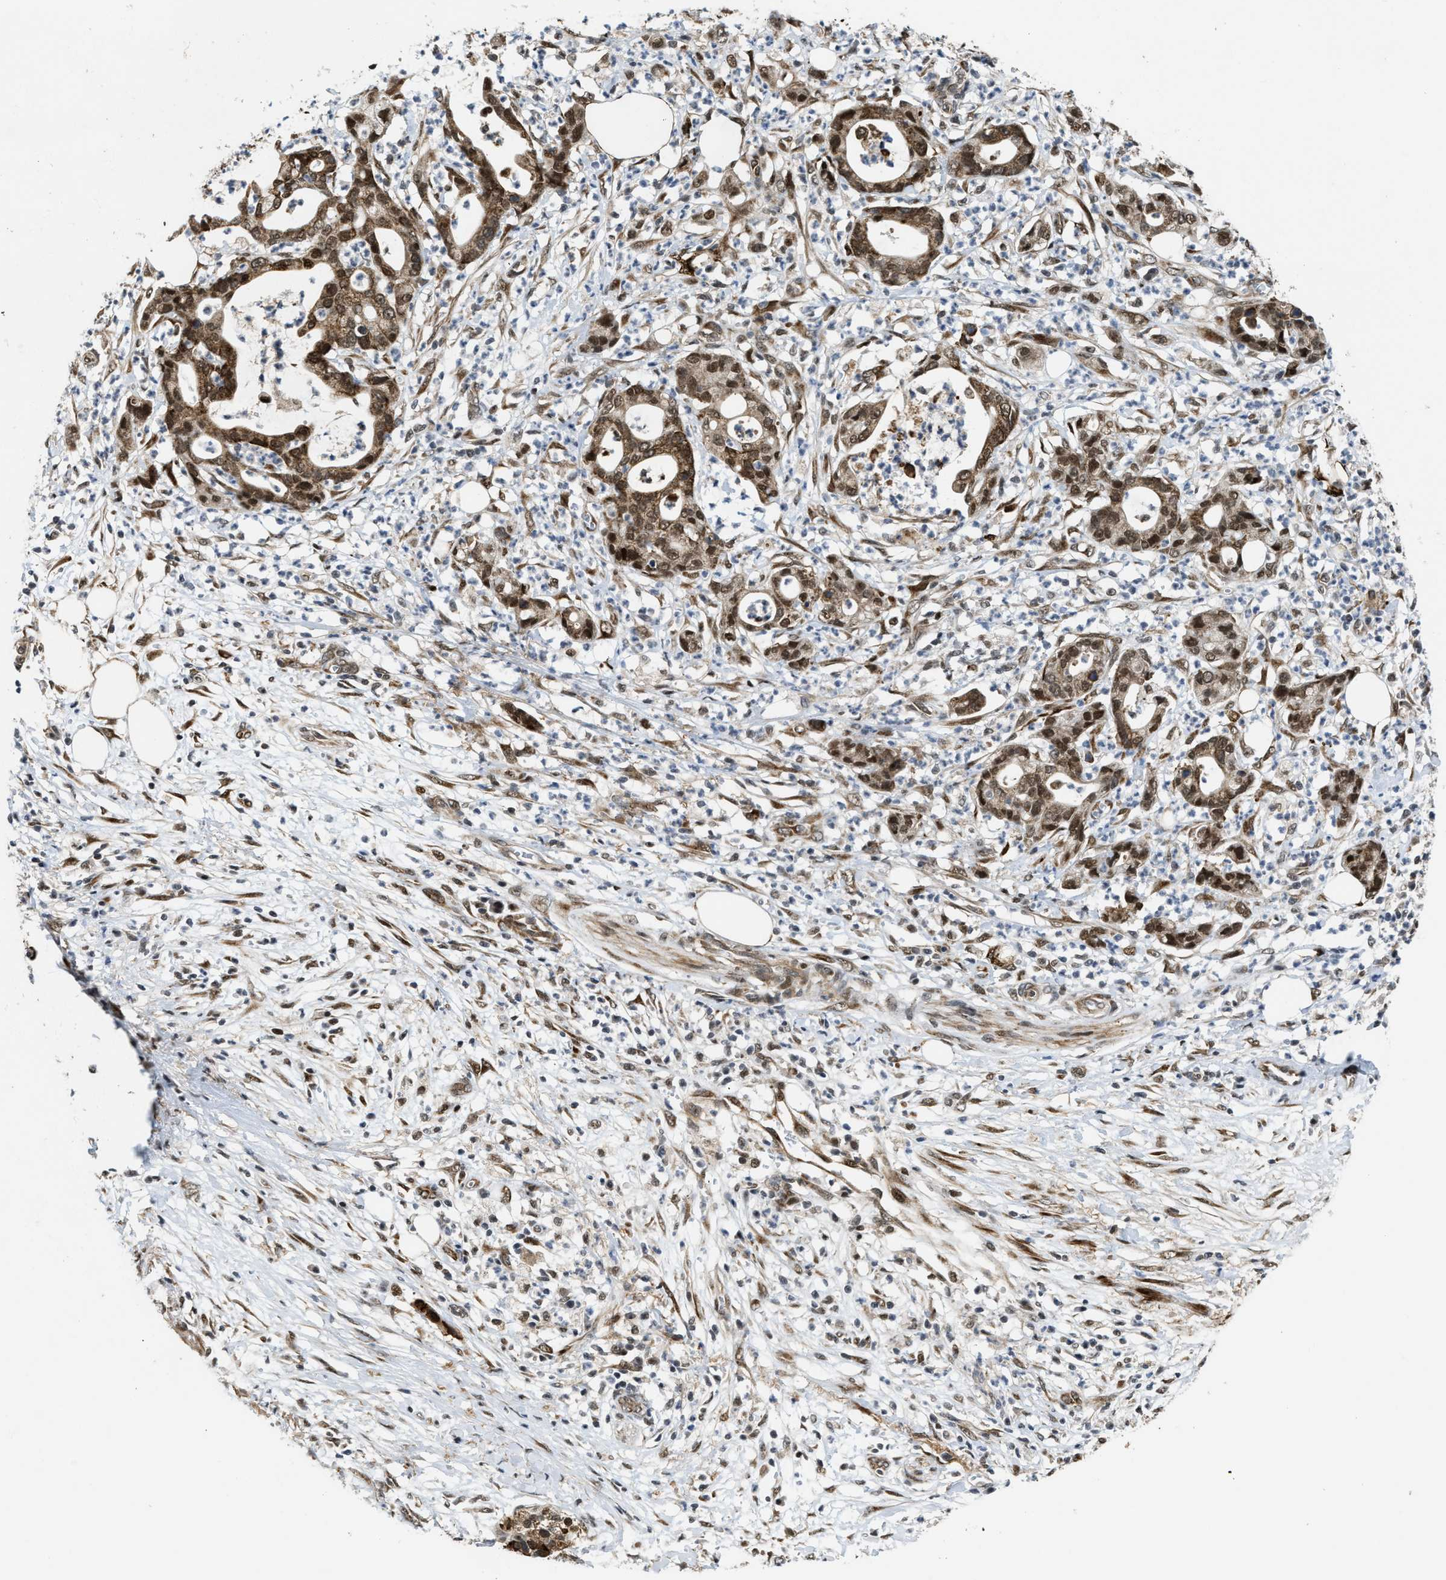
{"staining": {"intensity": "strong", "quantity": ">75%", "location": "cytoplasmic/membranous,nuclear"}, "tissue": "pancreatic cancer", "cell_type": "Tumor cells", "image_type": "cancer", "snomed": [{"axis": "morphology", "description": "Adenocarcinoma, NOS"}, {"axis": "topography", "description": "Pancreas"}], "caption": "Protein staining of pancreatic cancer tissue reveals strong cytoplasmic/membranous and nuclear expression in approximately >75% of tumor cells.", "gene": "ZNF250", "patient": {"sex": "male", "age": 69}}